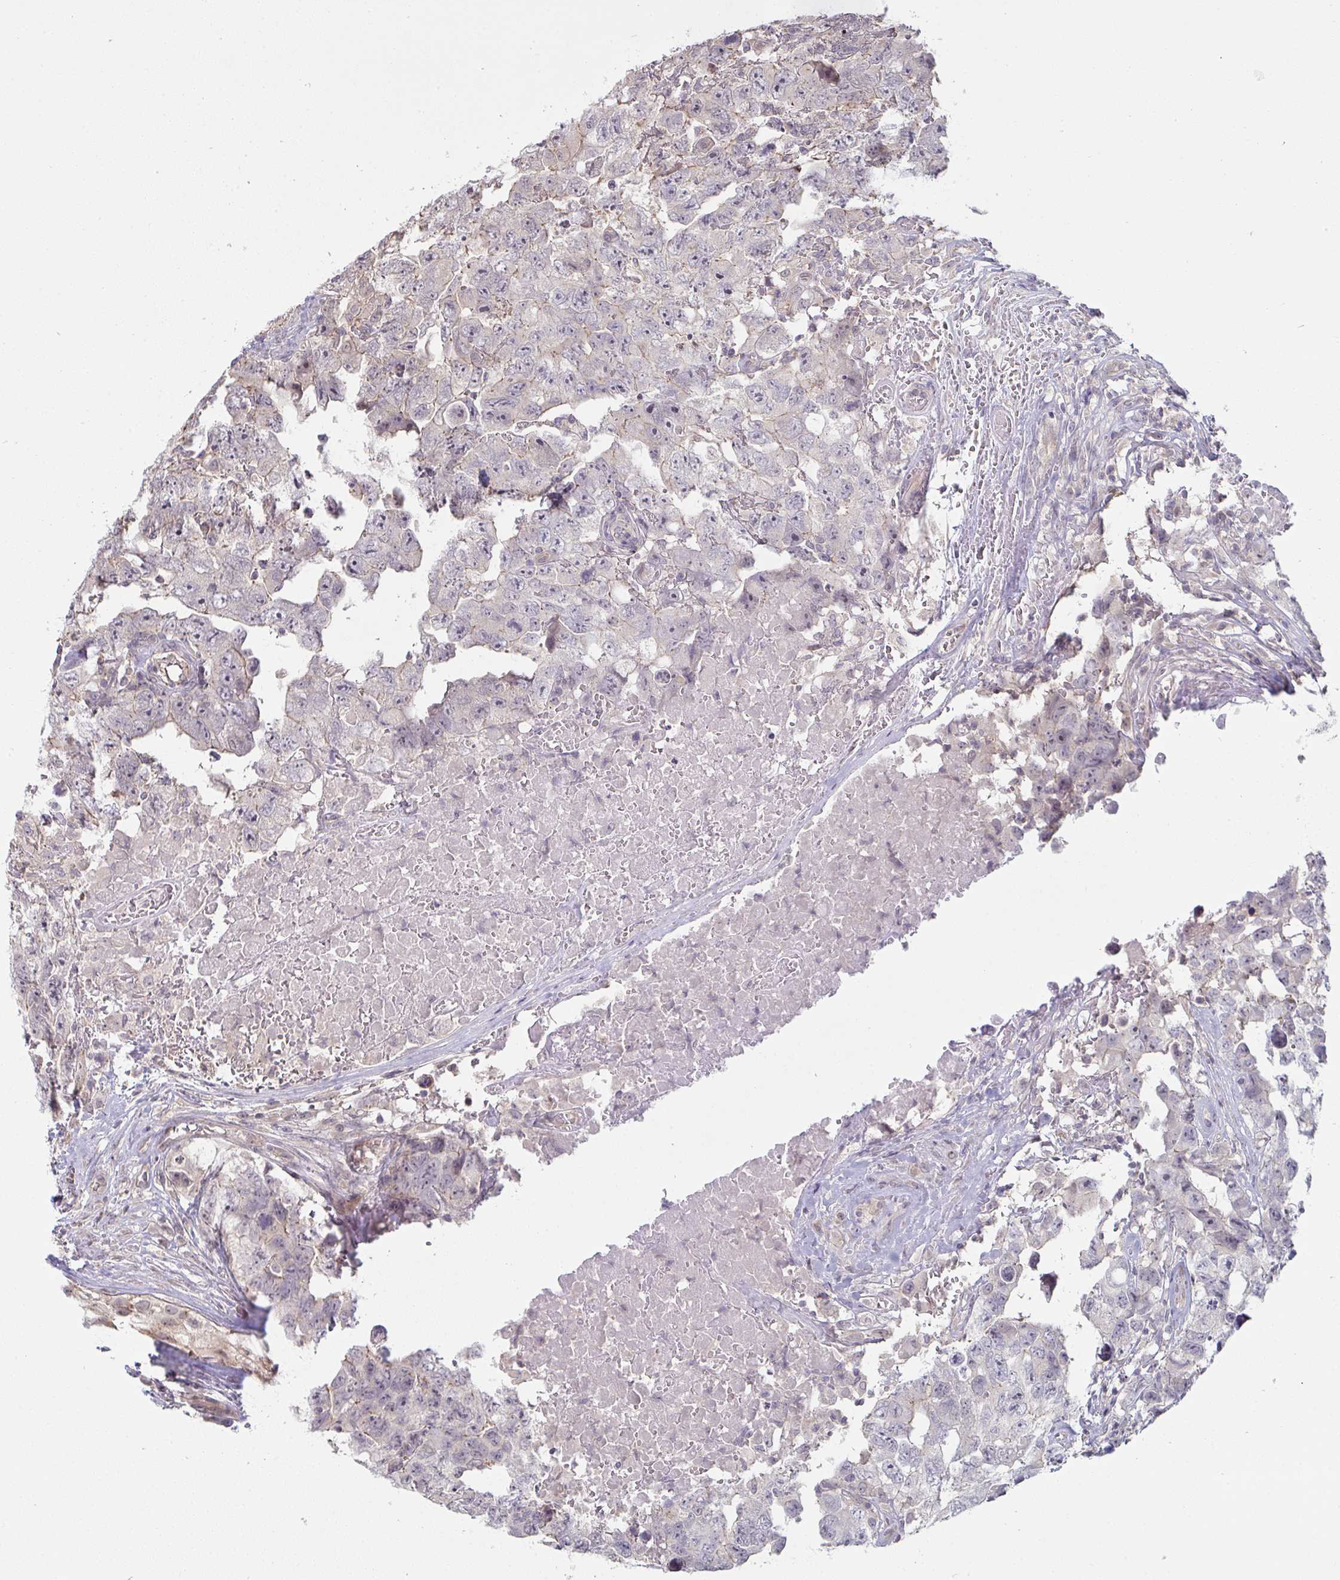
{"staining": {"intensity": "weak", "quantity": "<25%", "location": "cytoplasmic/membranous"}, "tissue": "testis cancer", "cell_type": "Tumor cells", "image_type": "cancer", "snomed": [{"axis": "morphology", "description": "Carcinoma, Embryonal, NOS"}, {"axis": "topography", "description": "Testis"}], "caption": "Immunohistochemistry (IHC) of human testis cancer shows no expression in tumor cells.", "gene": "ZNF214", "patient": {"sex": "male", "age": 22}}